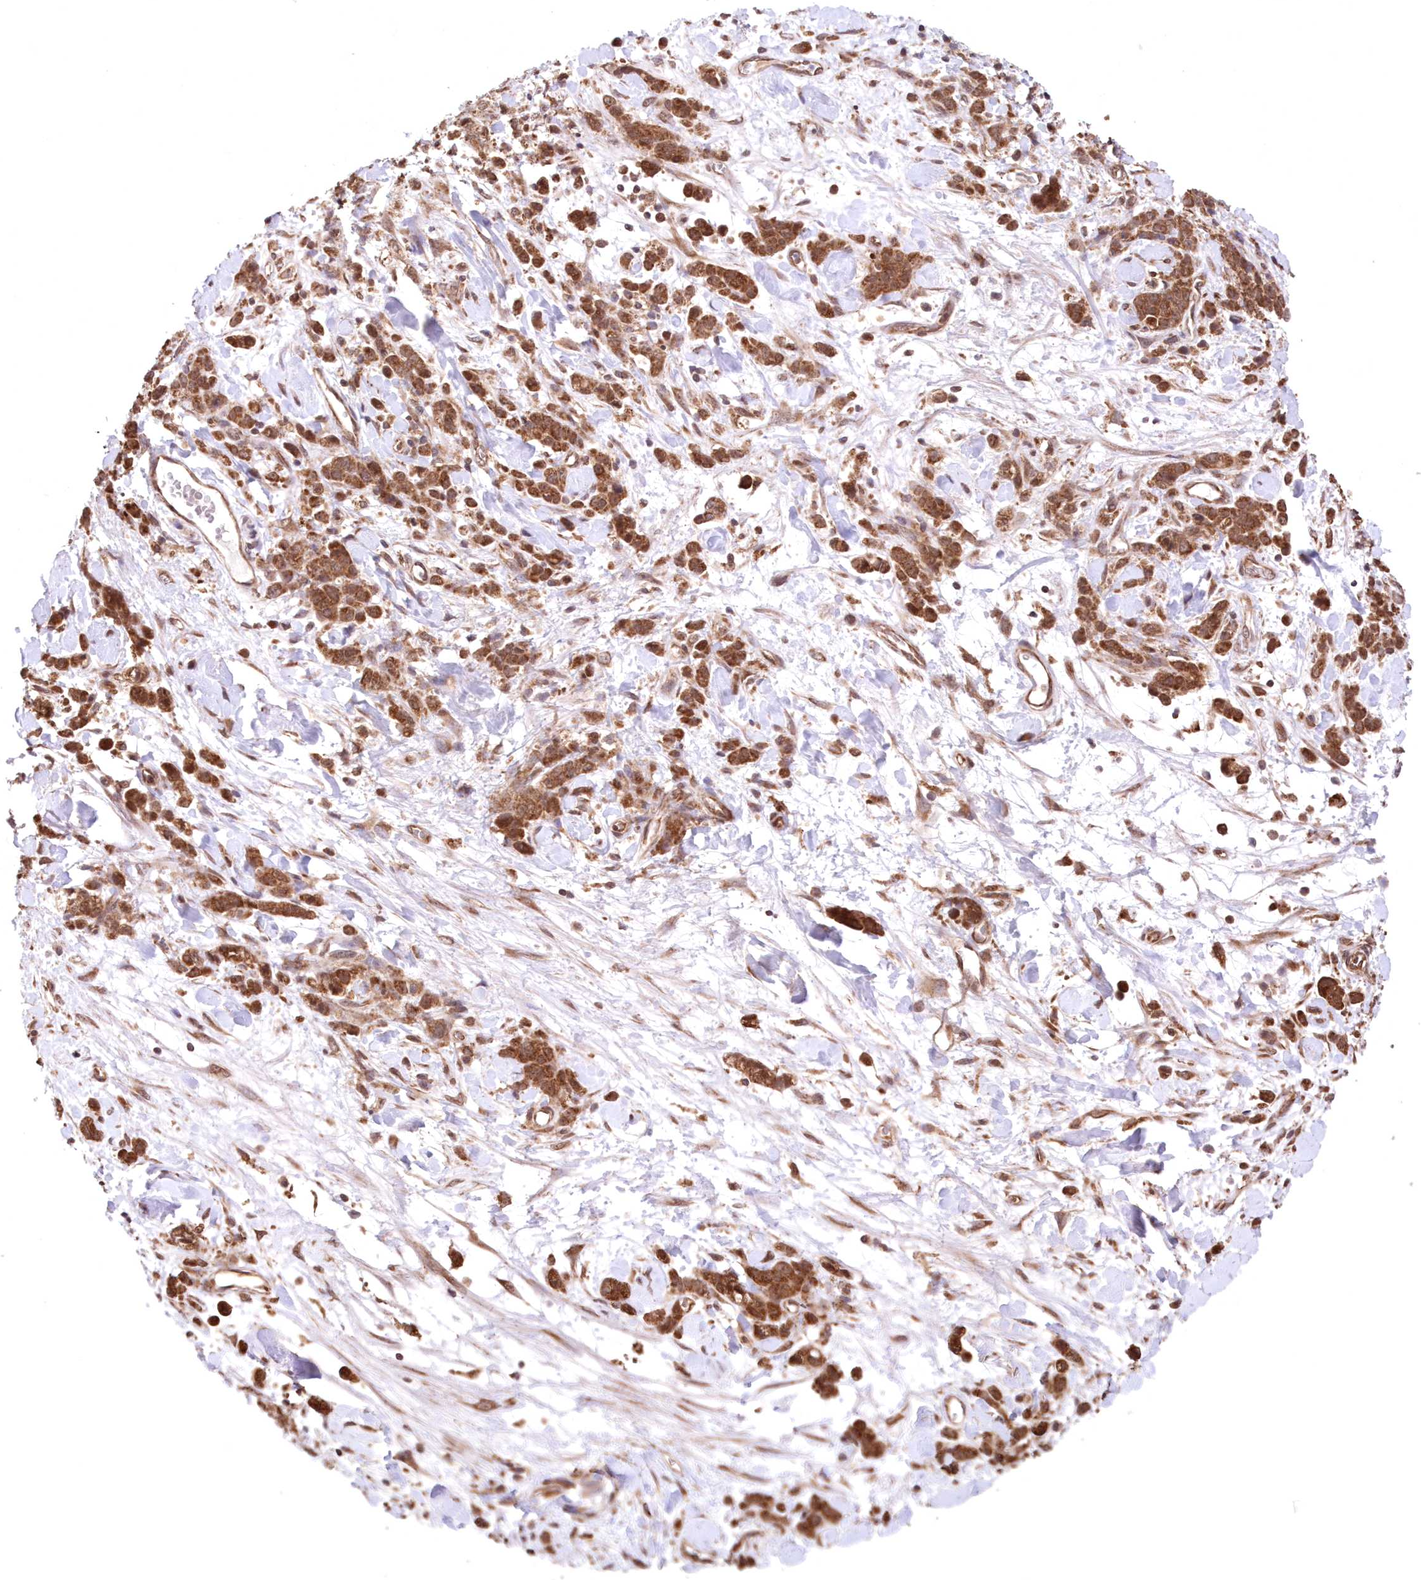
{"staining": {"intensity": "moderate", "quantity": ">75%", "location": "cytoplasmic/membranous"}, "tissue": "stomach cancer", "cell_type": "Tumor cells", "image_type": "cancer", "snomed": [{"axis": "morphology", "description": "Normal tissue, NOS"}, {"axis": "morphology", "description": "Adenocarcinoma, NOS"}, {"axis": "topography", "description": "Stomach"}], "caption": "Immunohistochemical staining of human stomach adenocarcinoma exhibits moderate cytoplasmic/membranous protein positivity in about >75% of tumor cells.", "gene": "PCBP1", "patient": {"sex": "male", "age": 82}}